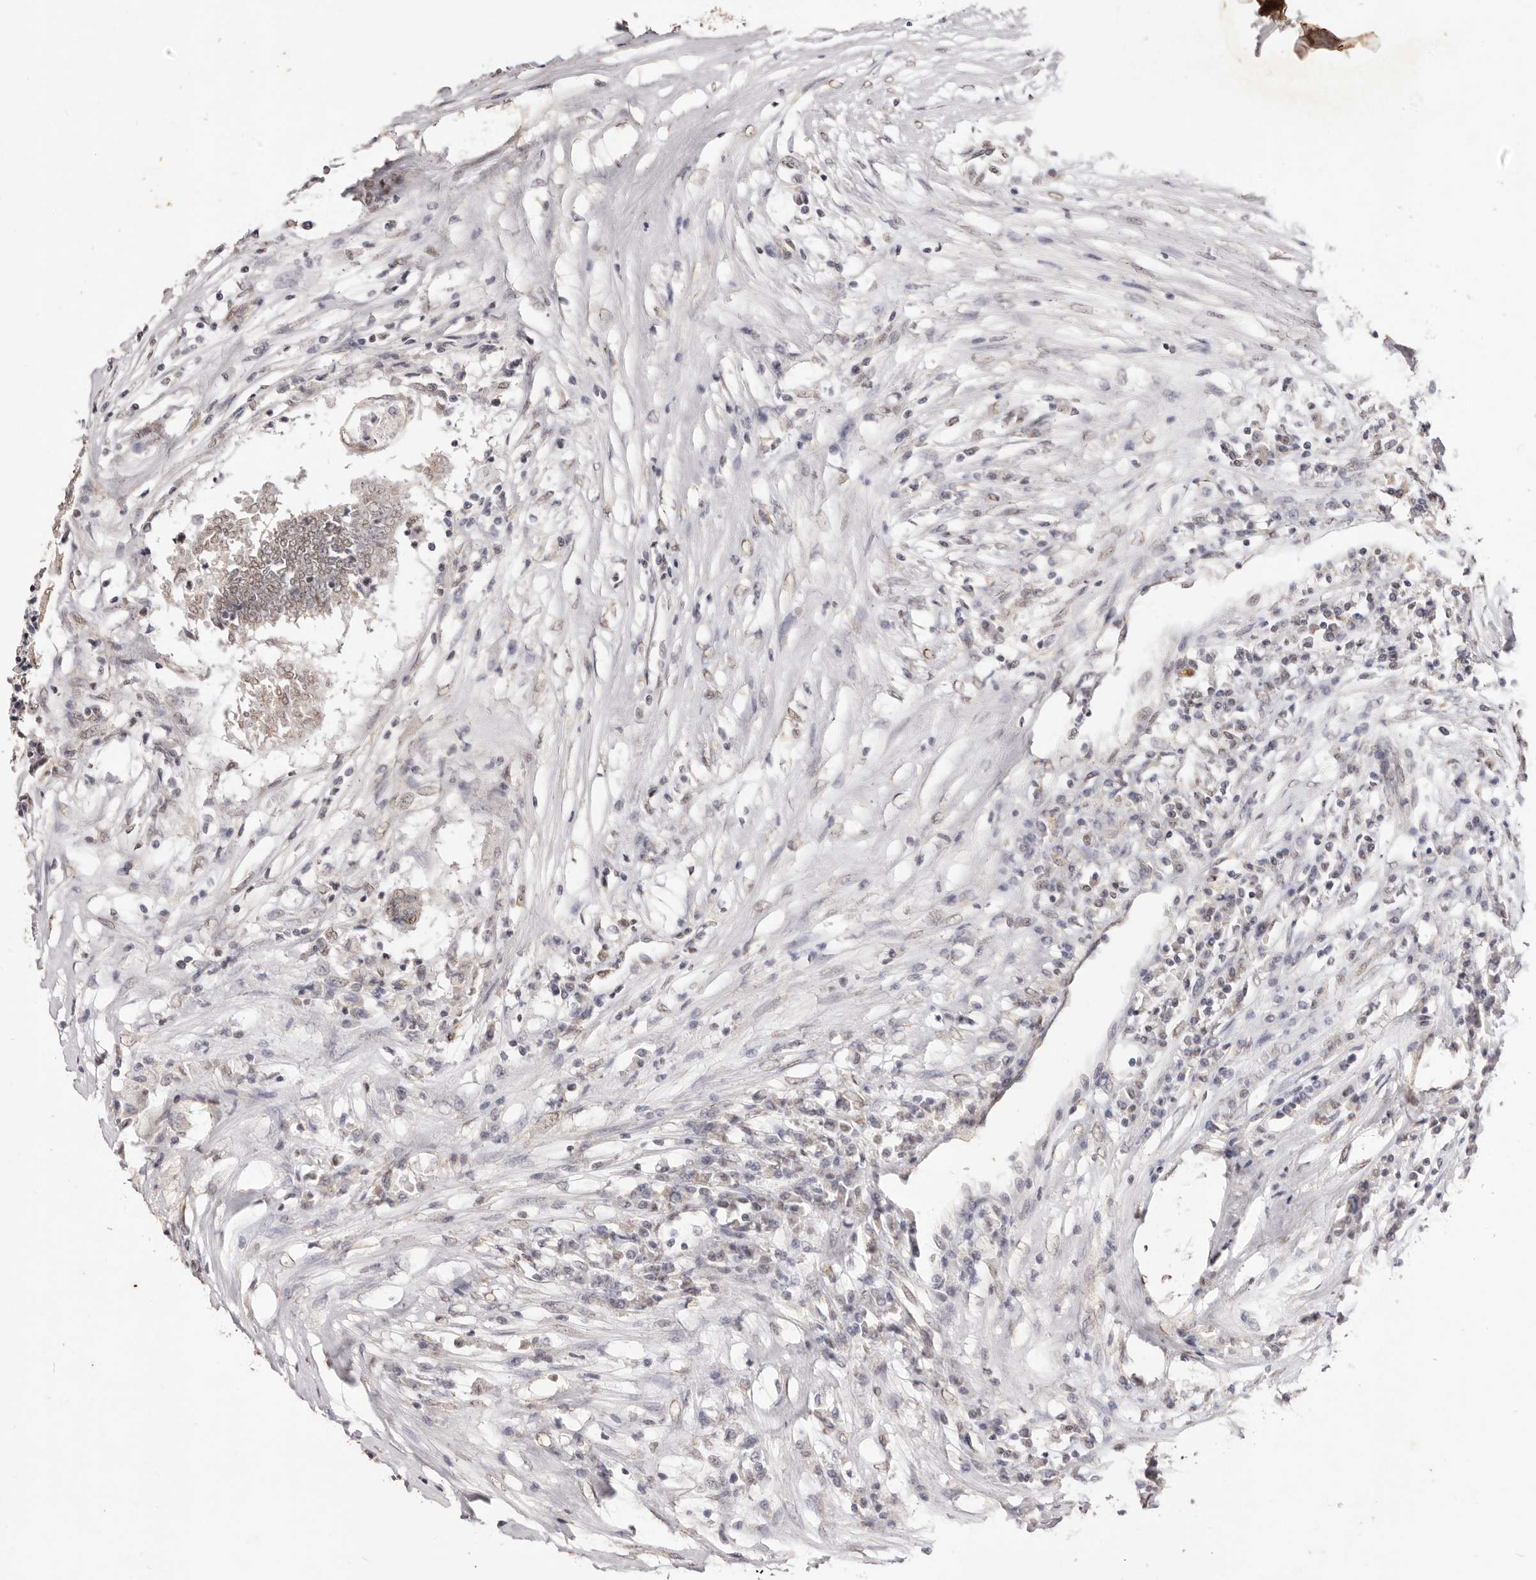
{"staining": {"intensity": "weak", "quantity": ">75%", "location": "nuclear"}, "tissue": "colorectal cancer", "cell_type": "Tumor cells", "image_type": "cancer", "snomed": [{"axis": "morphology", "description": "Adenocarcinoma, NOS"}, {"axis": "topography", "description": "Rectum"}], "caption": "Immunohistochemistry (IHC) histopathology image of neoplastic tissue: colorectal cancer (adenocarcinoma) stained using immunohistochemistry (IHC) reveals low levels of weak protein expression localized specifically in the nuclear of tumor cells, appearing as a nuclear brown color.", "gene": "RPS6KA5", "patient": {"sex": "male", "age": 63}}